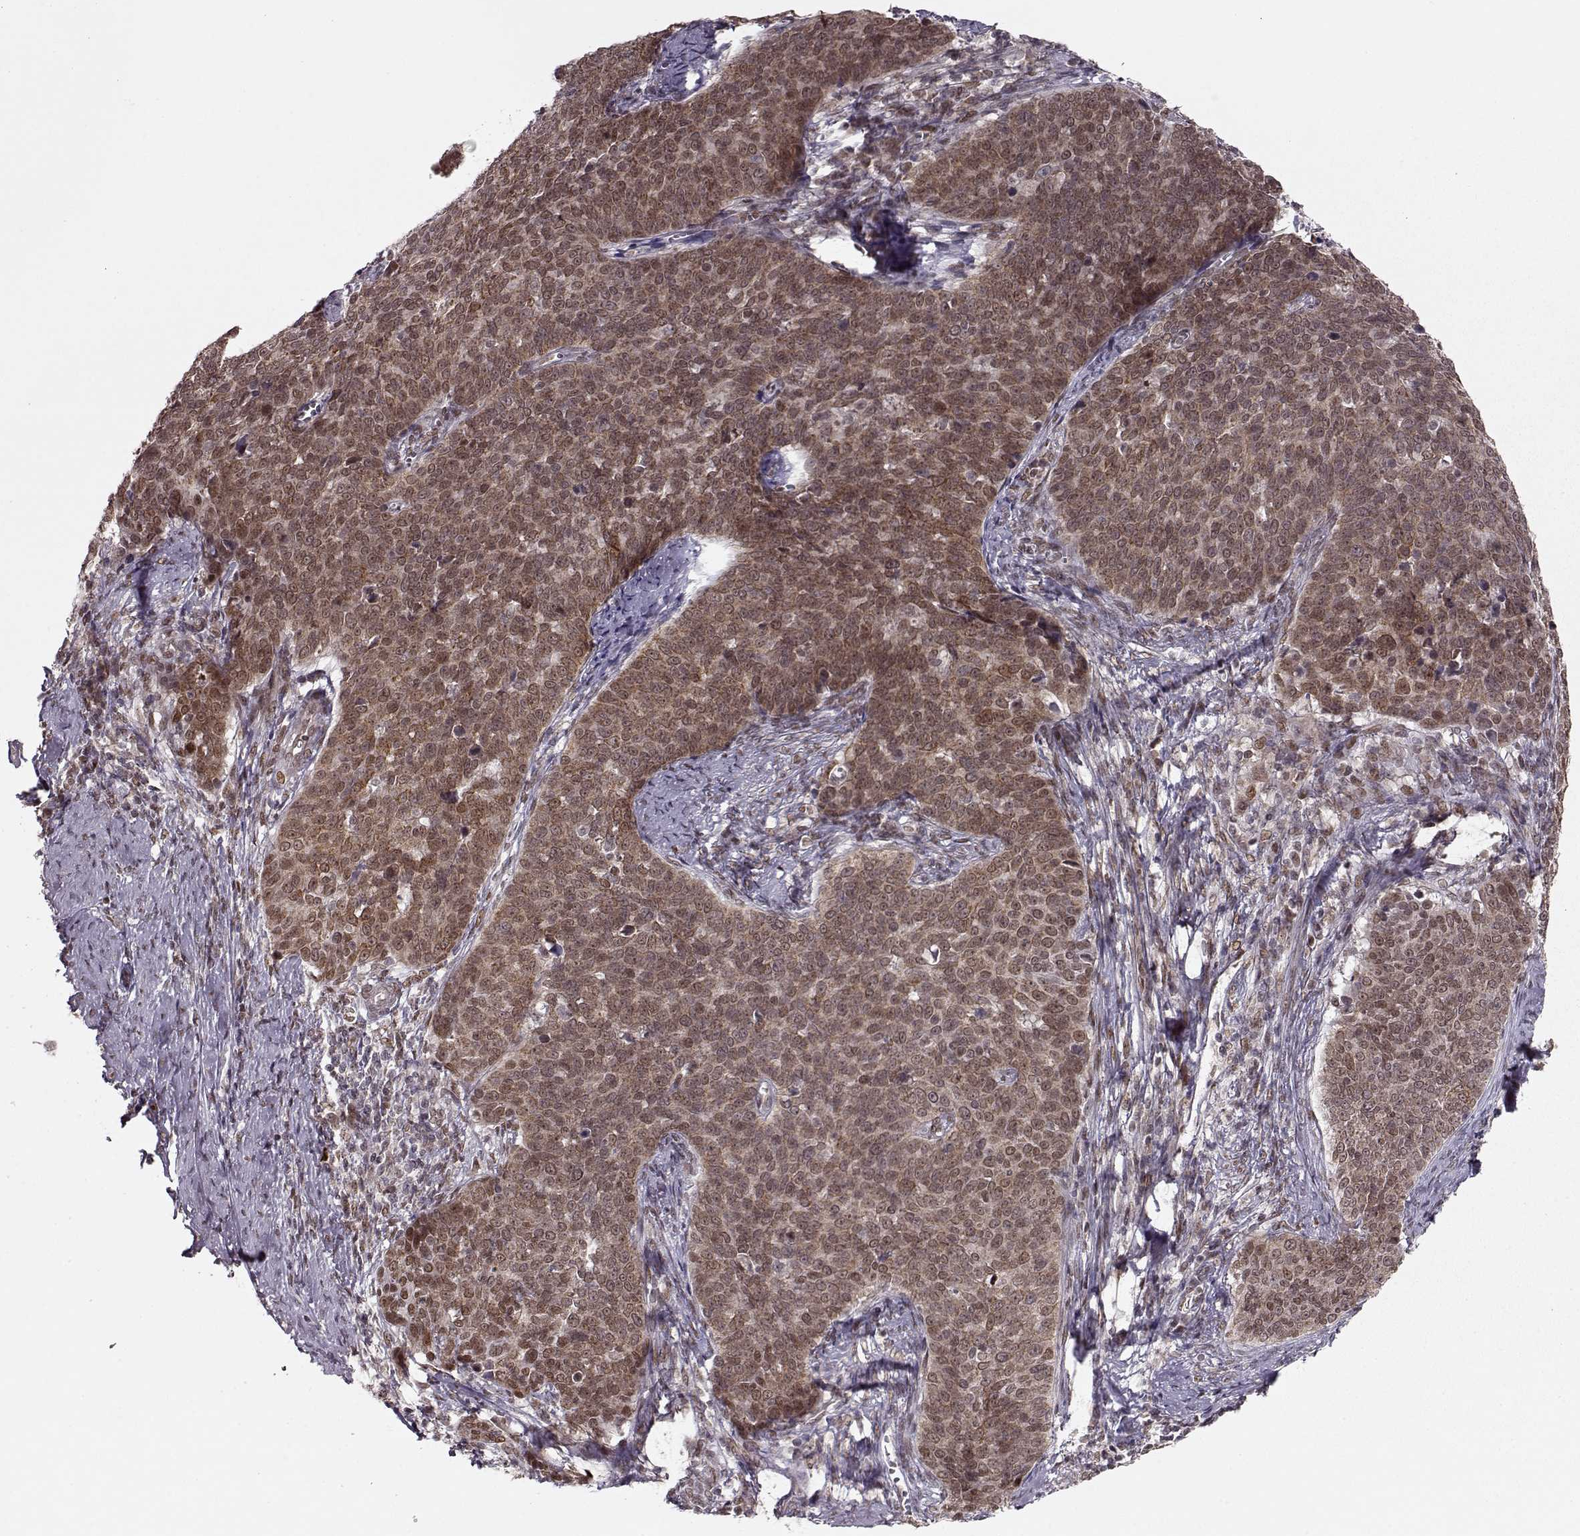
{"staining": {"intensity": "moderate", "quantity": ">75%", "location": "cytoplasmic/membranous,nuclear"}, "tissue": "cervical cancer", "cell_type": "Tumor cells", "image_type": "cancer", "snomed": [{"axis": "morphology", "description": "Squamous cell carcinoma, NOS"}, {"axis": "topography", "description": "Cervix"}], "caption": "The micrograph displays immunohistochemical staining of cervical squamous cell carcinoma. There is moderate cytoplasmic/membranous and nuclear positivity is appreciated in approximately >75% of tumor cells.", "gene": "RAI1", "patient": {"sex": "female", "age": 39}}